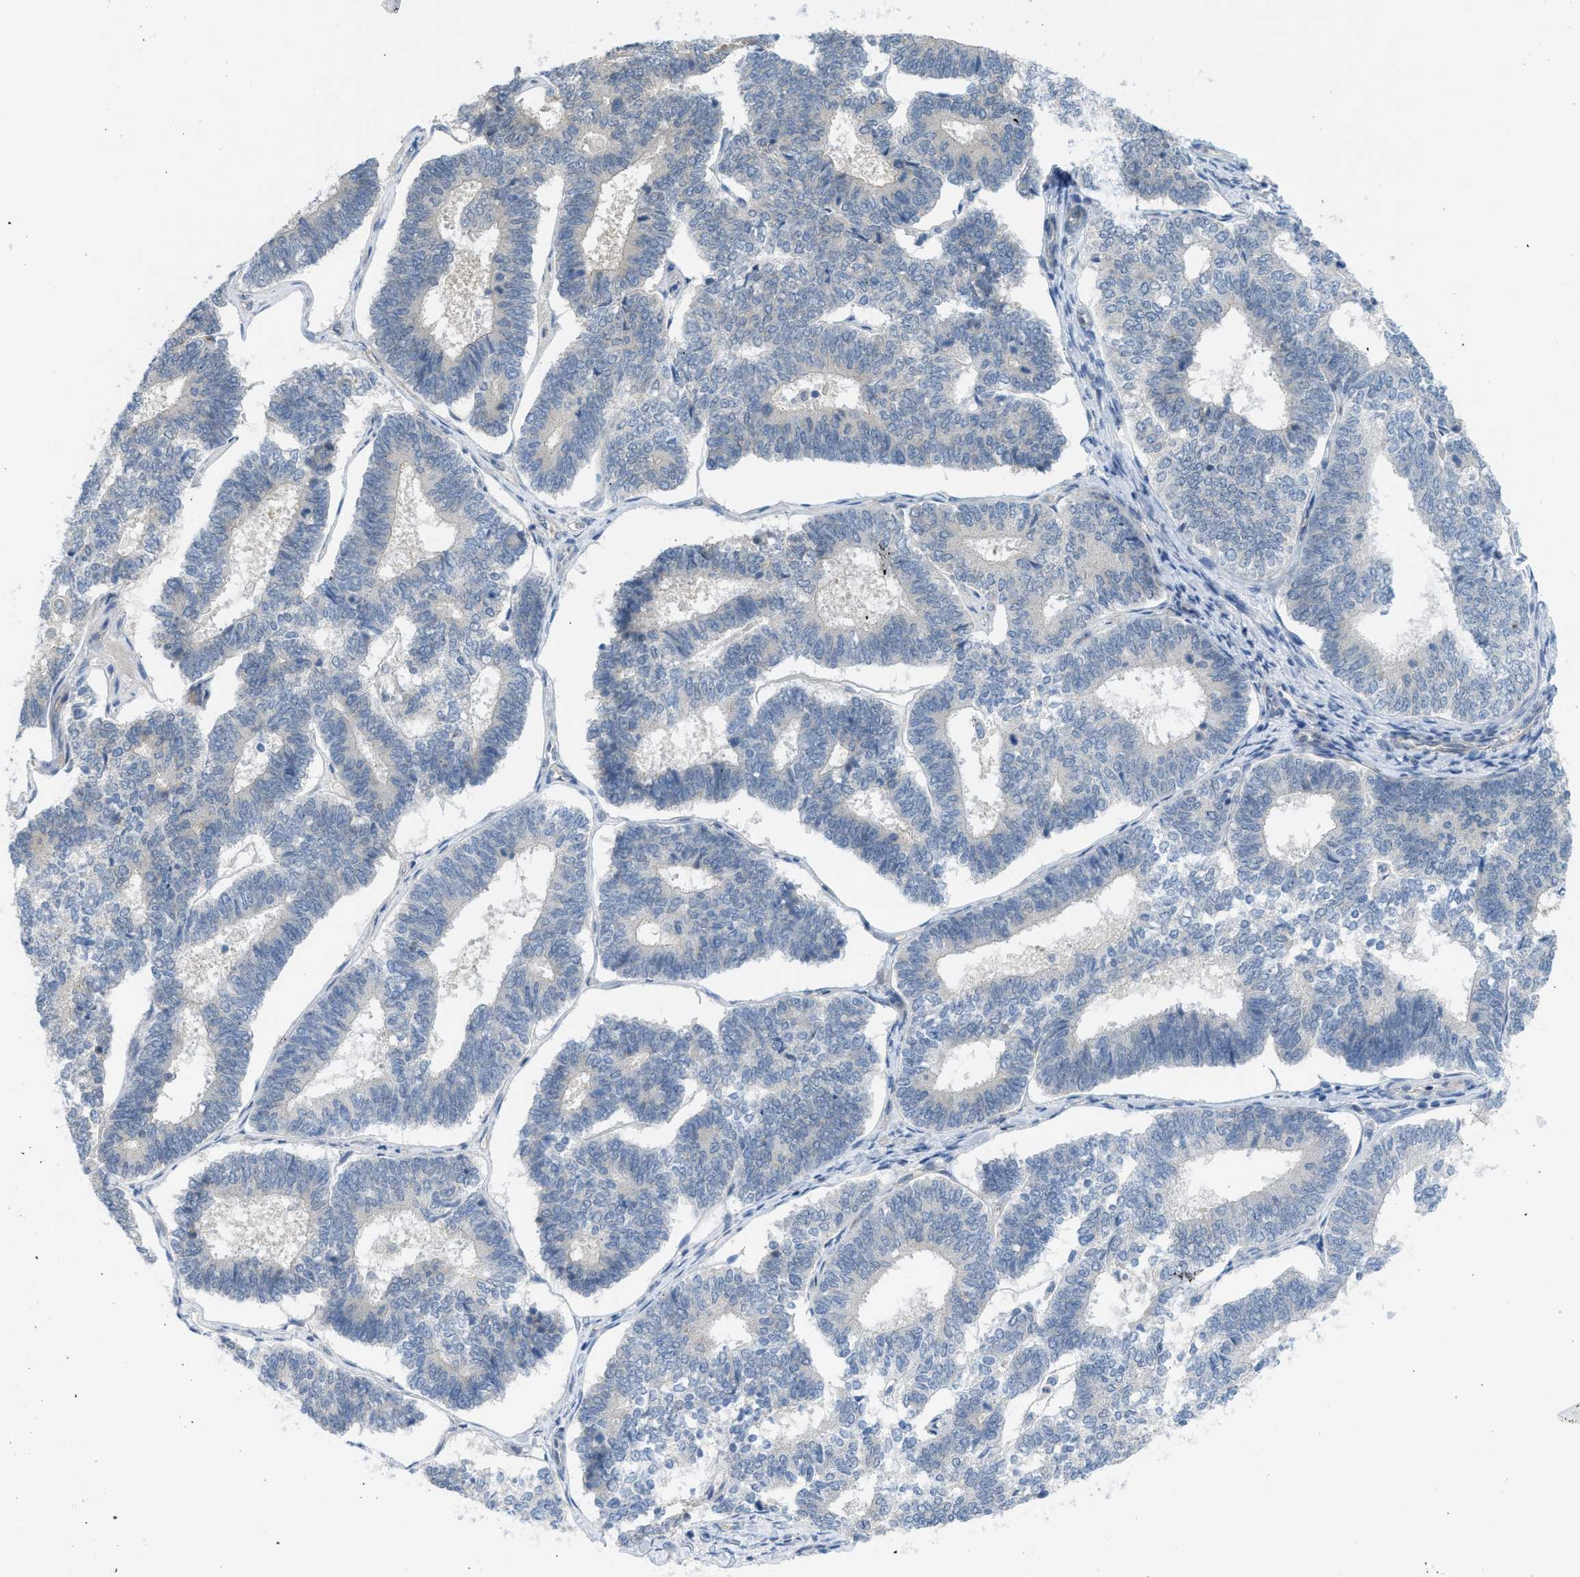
{"staining": {"intensity": "negative", "quantity": "none", "location": "none"}, "tissue": "endometrial cancer", "cell_type": "Tumor cells", "image_type": "cancer", "snomed": [{"axis": "morphology", "description": "Adenocarcinoma, NOS"}, {"axis": "topography", "description": "Endometrium"}], "caption": "Immunohistochemistry photomicrograph of endometrial cancer stained for a protein (brown), which reveals no positivity in tumor cells. (DAB IHC, high magnification).", "gene": "TNFAIP1", "patient": {"sex": "female", "age": 70}}